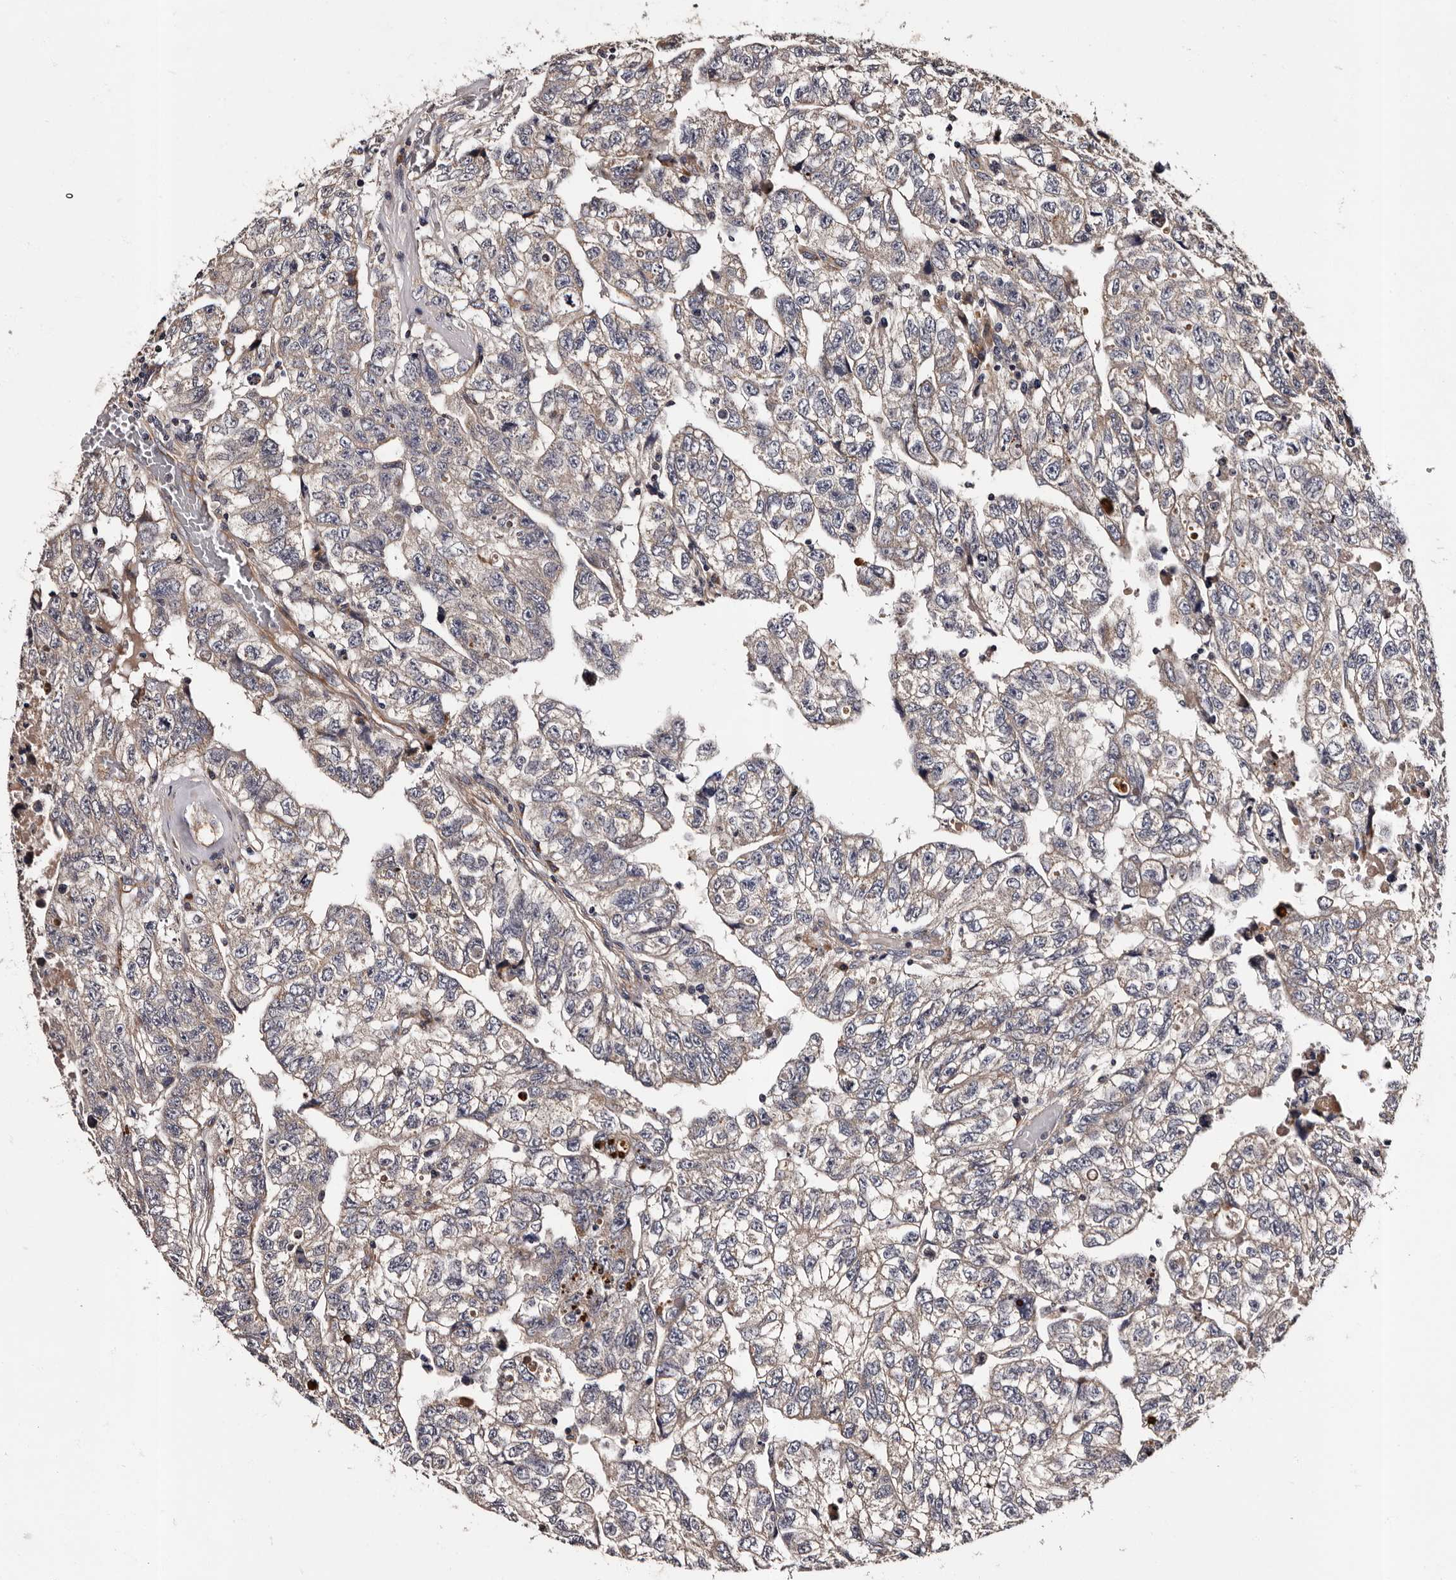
{"staining": {"intensity": "weak", "quantity": "25%-75%", "location": "cytoplasmic/membranous"}, "tissue": "testis cancer", "cell_type": "Tumor cells", "image_type": "cancer", "snomed": [{"axis": "morphology", "description": "Carcinoma, Embryonal, NOS"}, {"axis": "topography", "description": "Testis"}], "caption": "Protein expression analysis of testis cancer (embryonal carcinoma) displays weak cytoplasmic/membranous expression in approximately 25%-75% of tumor cells. The protein is shown in brown color, while the nuclei are stained blue.", "gene": "ADCK5", "patient": {"sex": "male", "age": 36}}